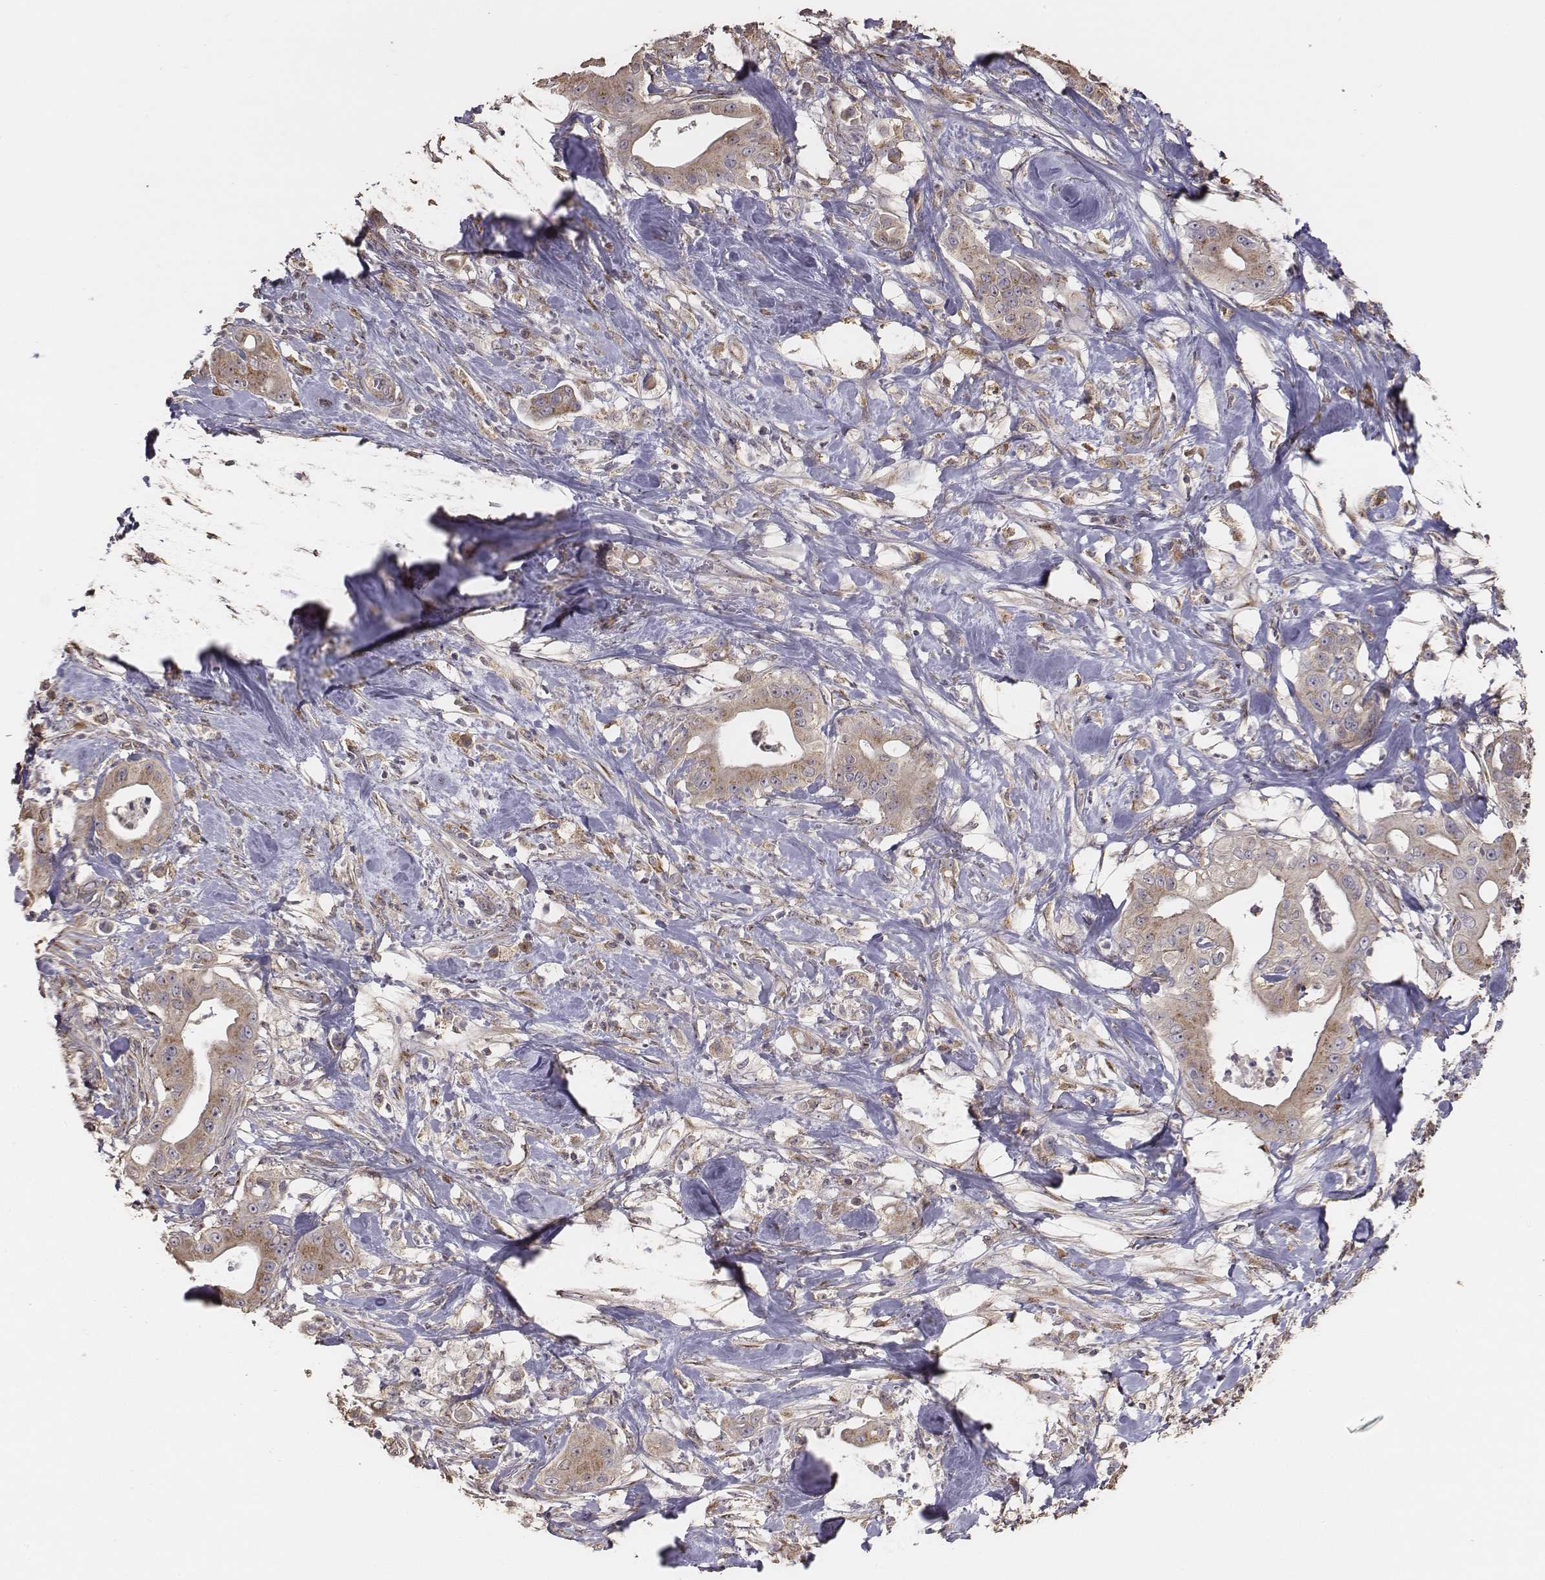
{"staining": {"intensity": "moderate", "quantity": ">75%", "location": "cytoplasmic/membranous"}, "tissue": "pancreatic cancer", "cell_type": "Tumor cells", "image_type": "cancer", "snomed": [{"axis": "morphology", "description": "Adenocarcinoma, NOS"}, {"axis": "topography", "description": "Pancreas"}], "caption": "A photomicrograph of human adenocarcinoma (pancreatic) stained for a protein exhibits moderate cytoplasmic/membranous brown staining in tumor cells.", "gene": "AP1B1", "patient": {"sex": "male", "age": 71}}